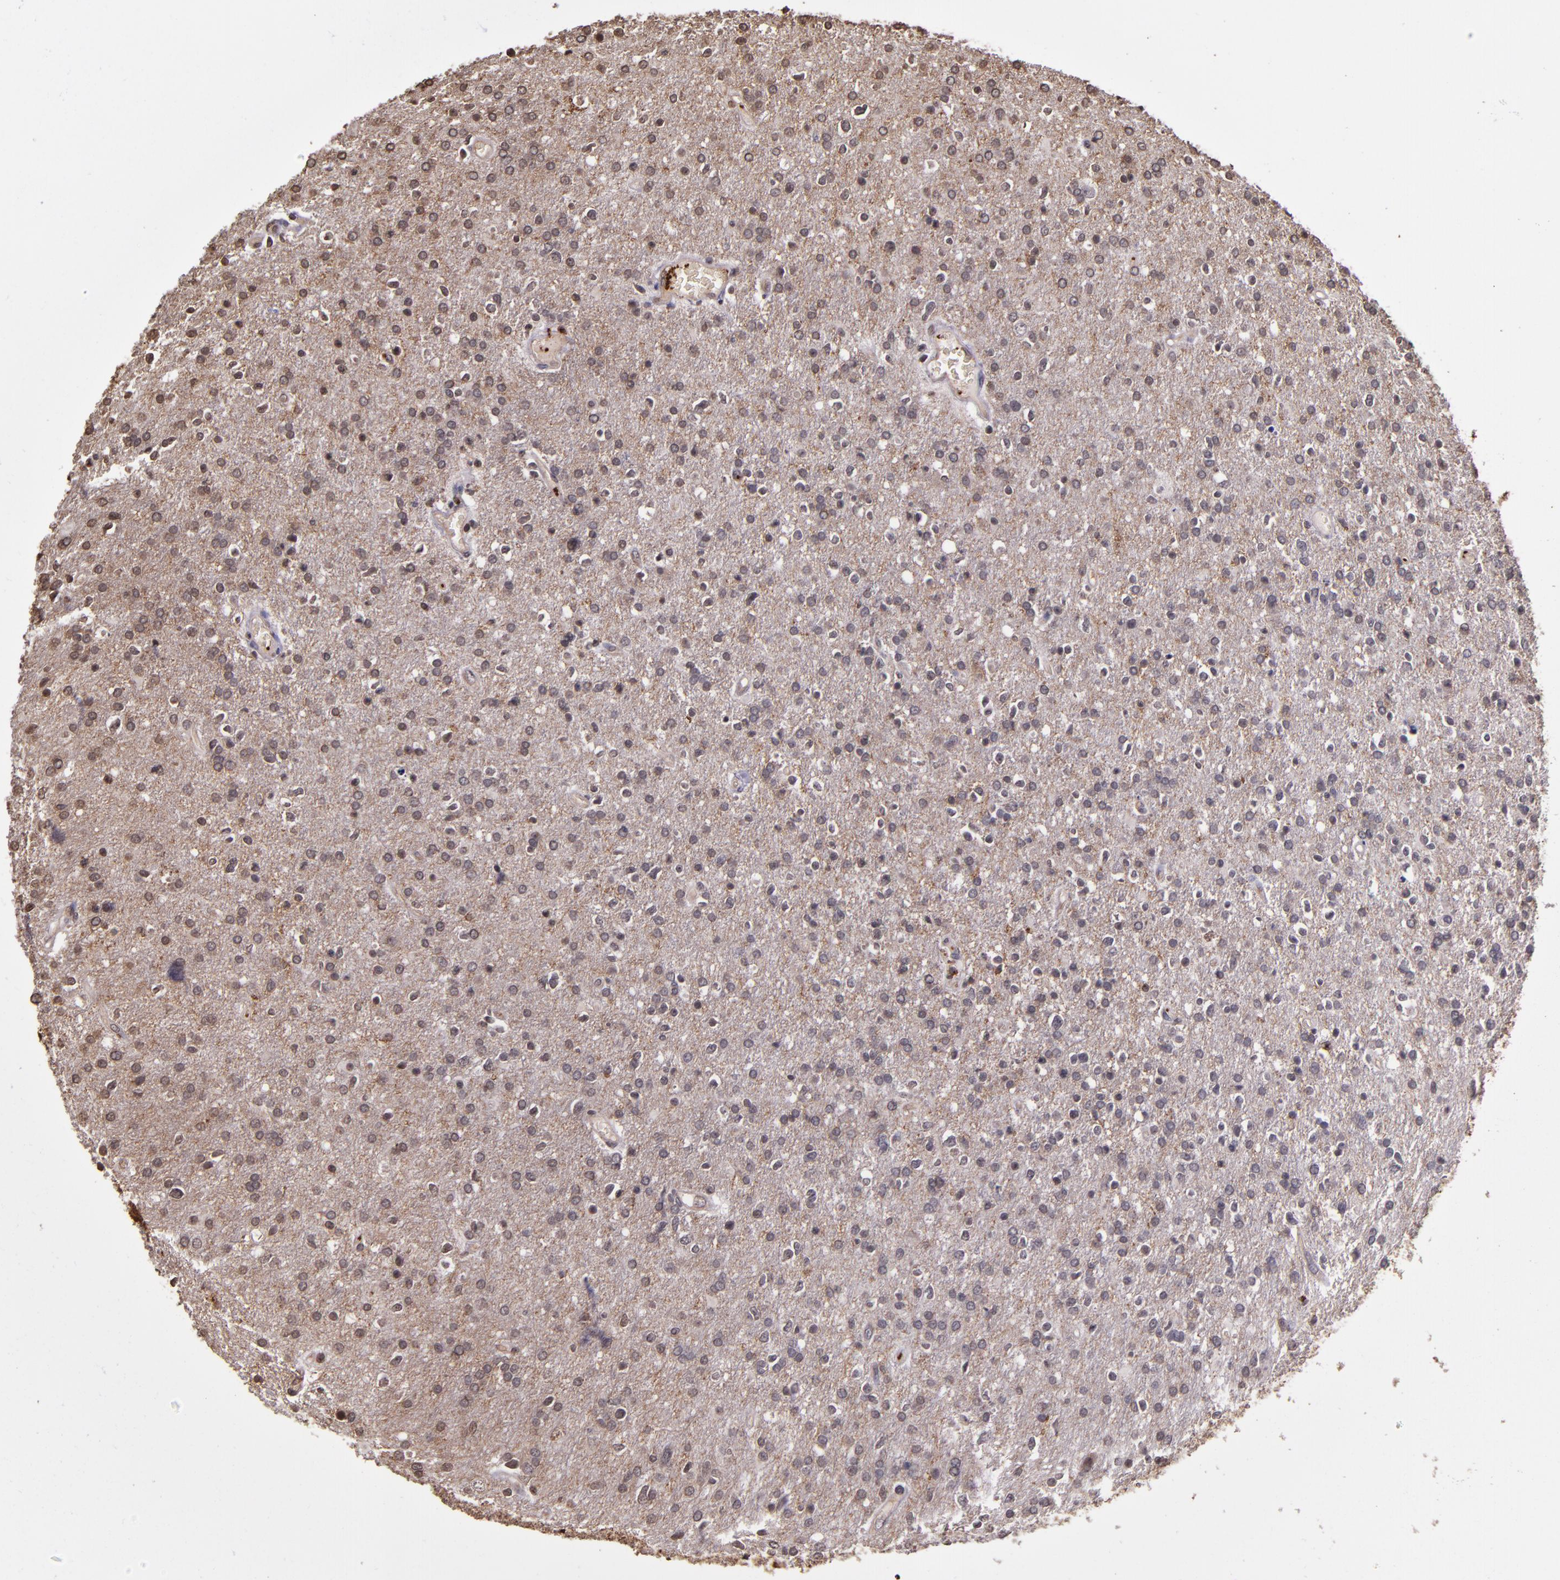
{"staining": {"intensity": "weak", "quantity": "<25%", "location": "cytoplasmic/membranous"}, "tissue": "glioma", "cell_type": "Tumor cells", "image_type": "cancer", "snomed": [{"axis": "morphology", "description": "Glioma, malignant, High grade"}, {"axis": "topography", "description": "Brain"}], "caption": "High power microscopy micrograph of an IHC micrograph of glioma, revealing no significant positivity in tumor cells.", "gene": "SLC2A3", "patient": {"sex": "male", "age": 33}}